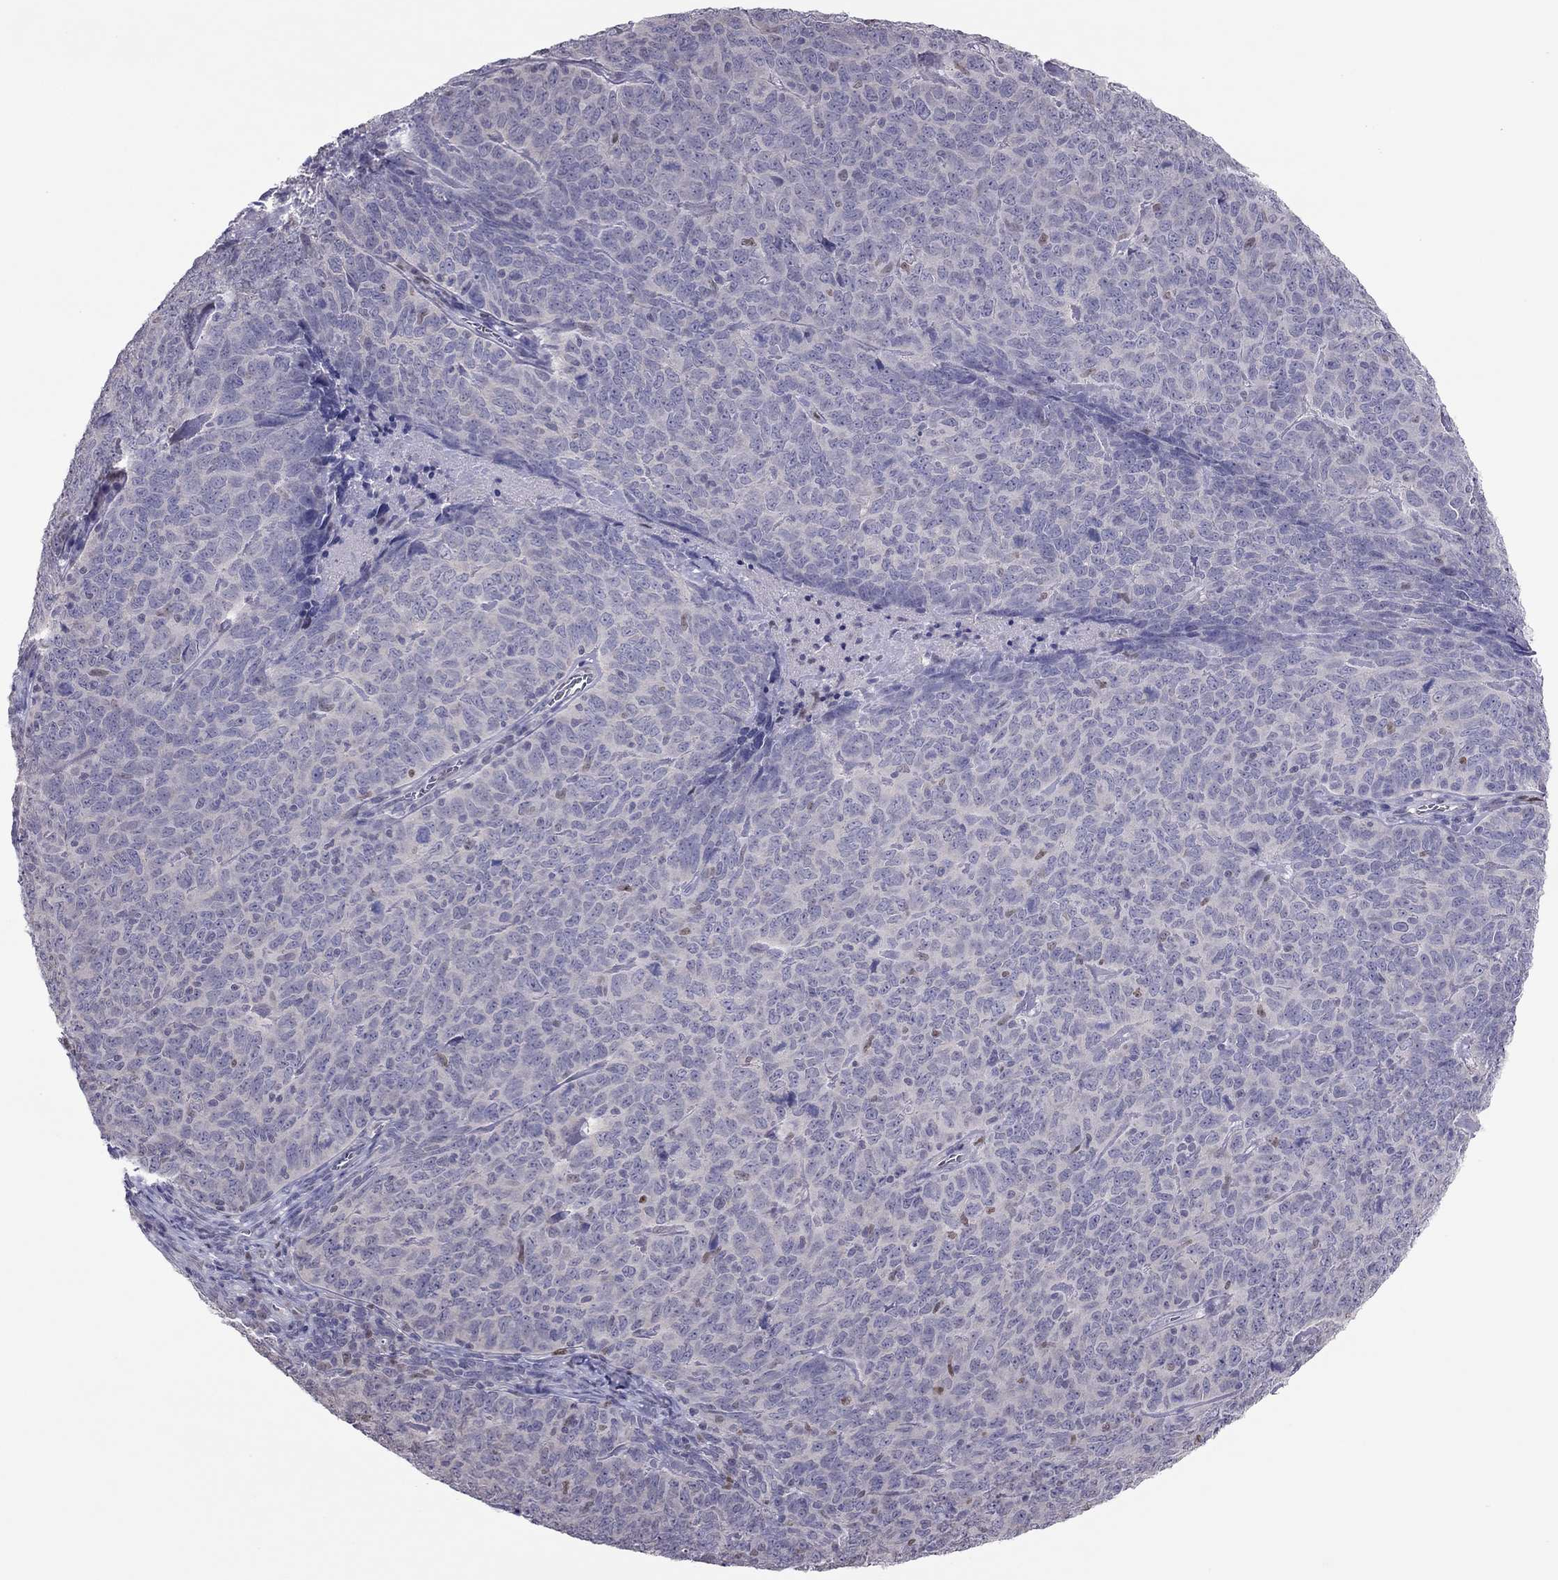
{"staining": {"intensity": "negative", "quantity": "none", "location": "none"}, "tissue": "skin cancer", "cell_type": "Tumor cells", "image_type": "cancer", "snomed": [{"axis": "morphology", "description": "Squamous cell carcinoma, NOS"}, {"axis": "topography", "description": "Skin"}, {"axis": "topography", "description": "Anal"}], "caption": "A histopathology image of human squamous cell carcinoma (skin) is negative for staining in tumor cells.", "gene": "SPINT3", "patient": {"sex": "female", "age": 51}}